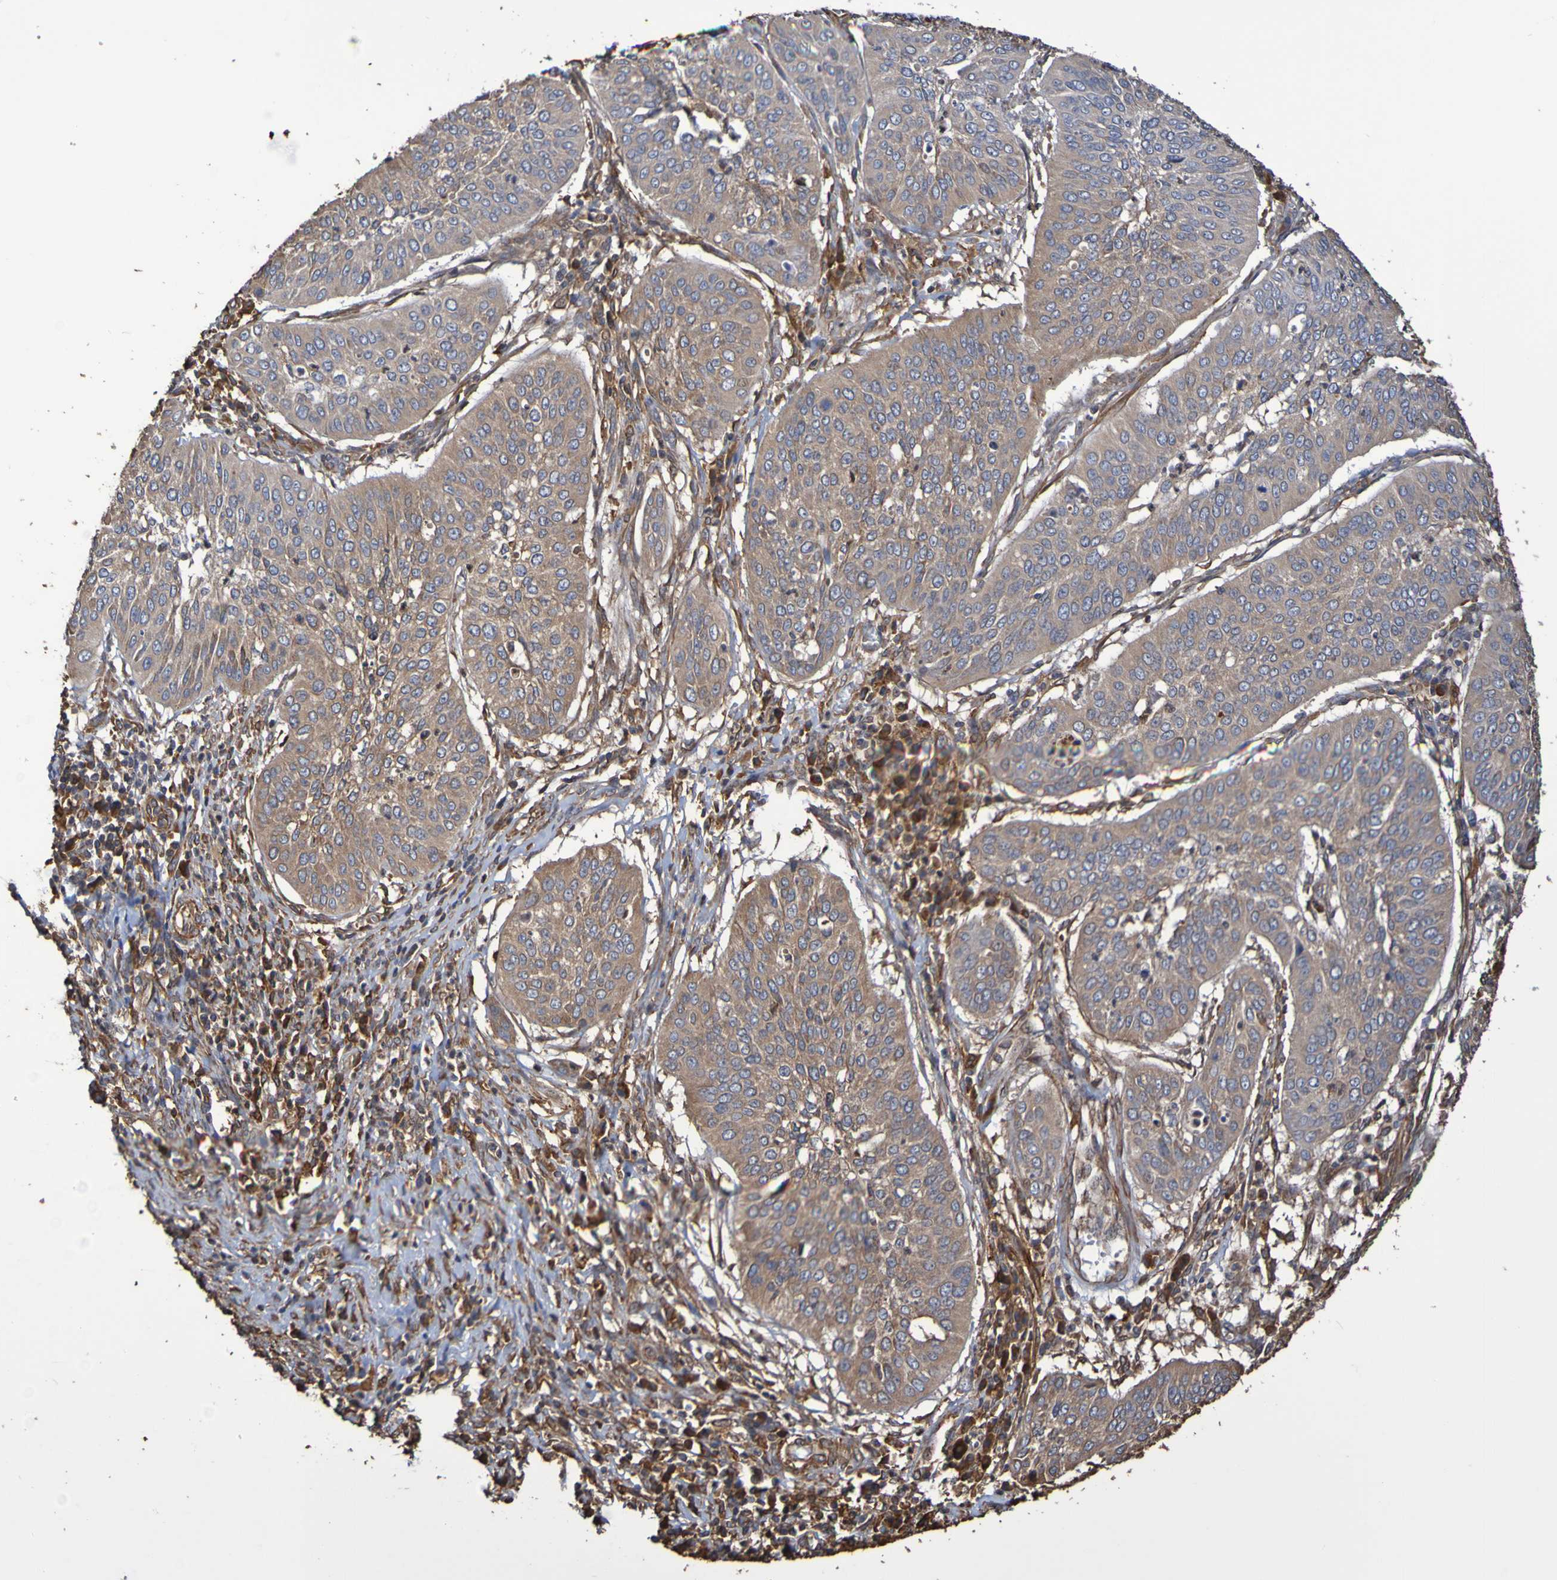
{"staining": {"intensity": "weak", "quantity": ">75%", "location": "cytoplasmic/membranous"}, "tissue": "cervical cancer", "cell_type": "Tumor cells", "image_type": "cancer", "snomed": [{"axis": "morphology", "description": "Normal tissue, NOS"}, {"axis": "morphology", "description": "Squamous cell carcinoma, NOS"}, {"axis": "topography", "description": "Cervix"}], "caption": "Protein expression analysis of human cervical squamous cell carcinoma reveals weak cytoplasmic/membranous positivity in approximately >75% of tumor cells.", "gene": "RAB11A", "patient": {"sex": "female", "age": 39}}